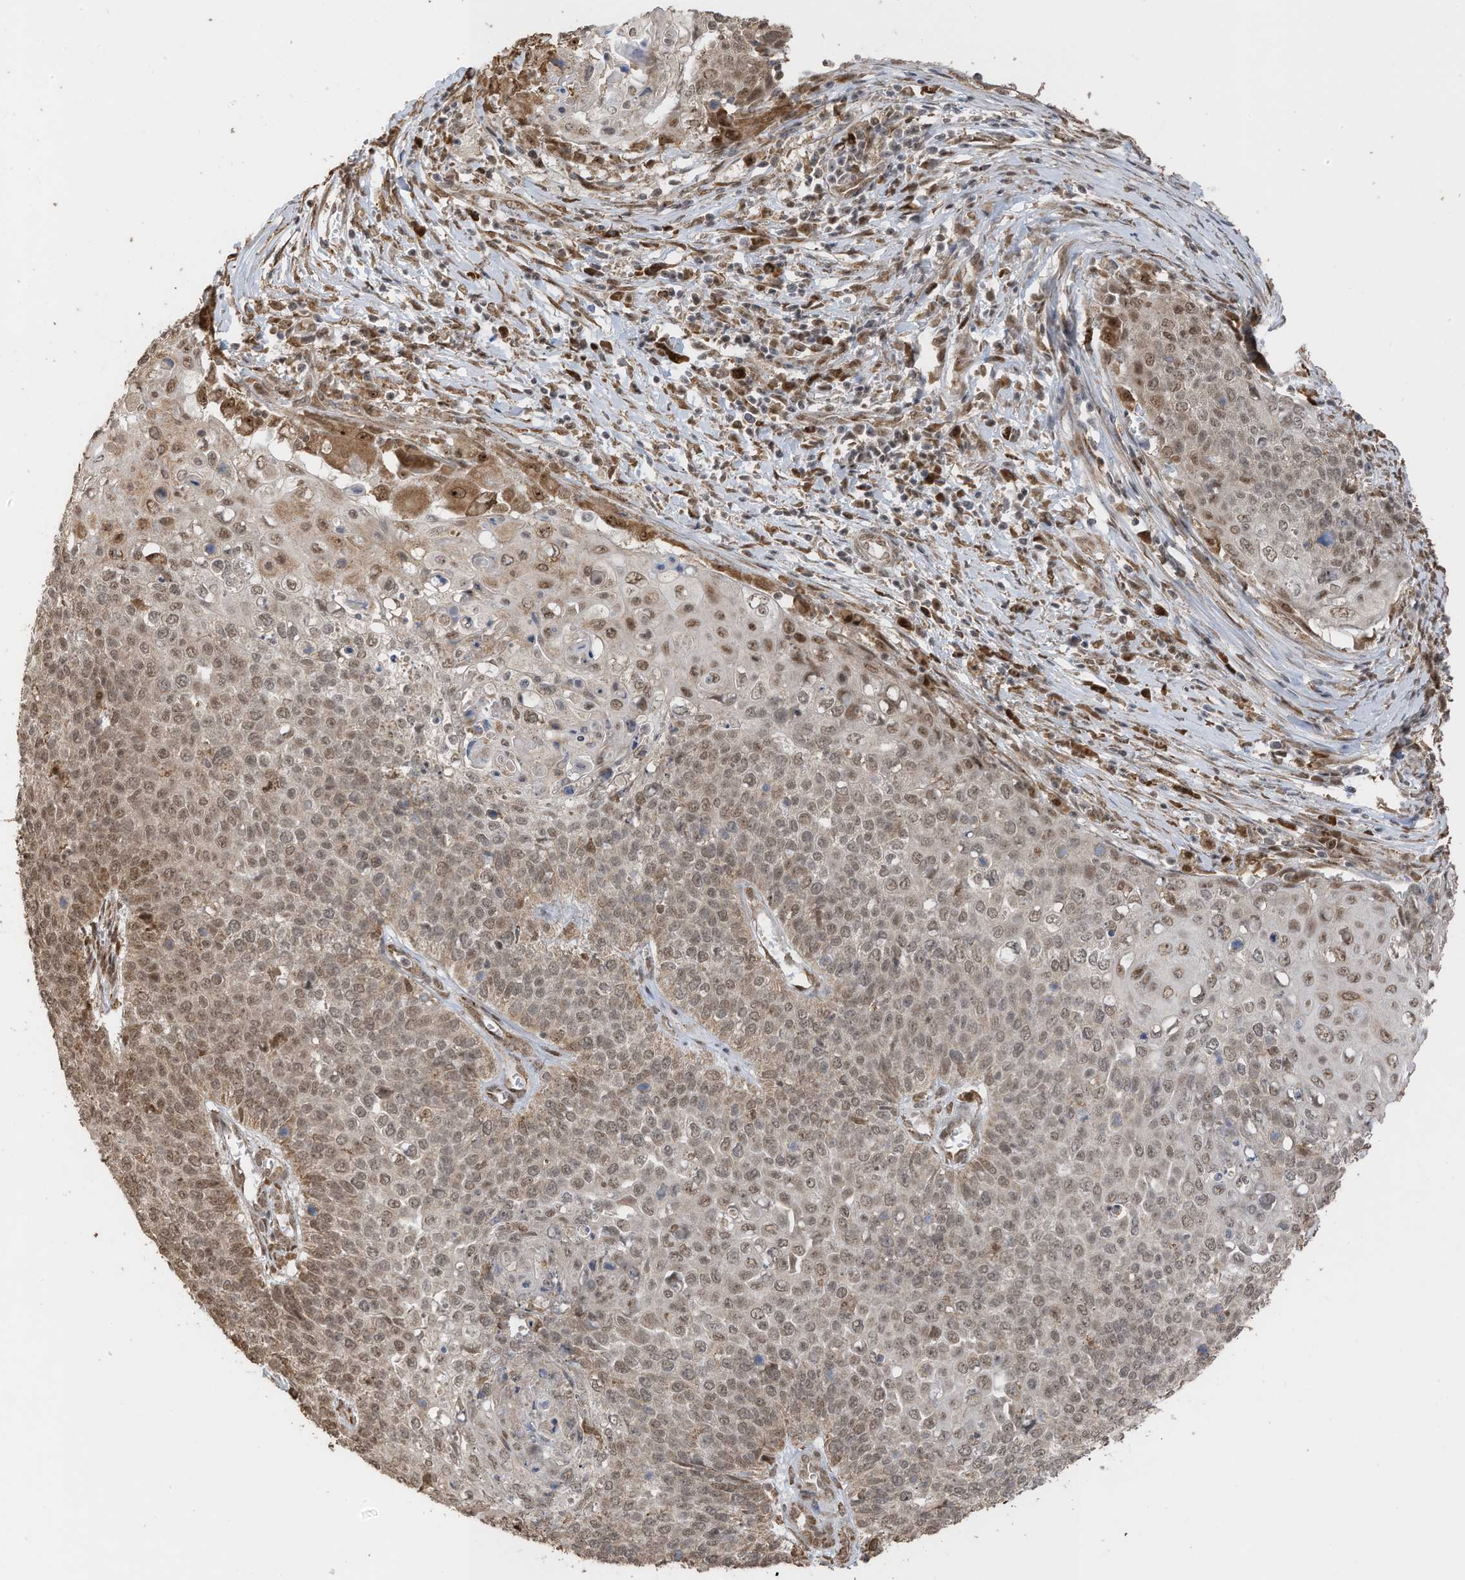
{"staining": {"intensity": "moderate", "quantity": ">75%", "location": "nuclear"}, "tissue": "cervical cancer", "cell_type": "Tumor cells", "image_type": "cancer", "snomed": [{"axis": "morphology", "description": "Squamous cell carcinoma, NOS"}, {"axis": "topography", "description": "Cervix"}], "caption": "Protein staining of cervical squamous cell carcinoma tissue shows moderate nuclear staining in approximately >75% of tumor cells.", "gene": "ERLEC1", "patient": {"sex": "female", "age": 39}}